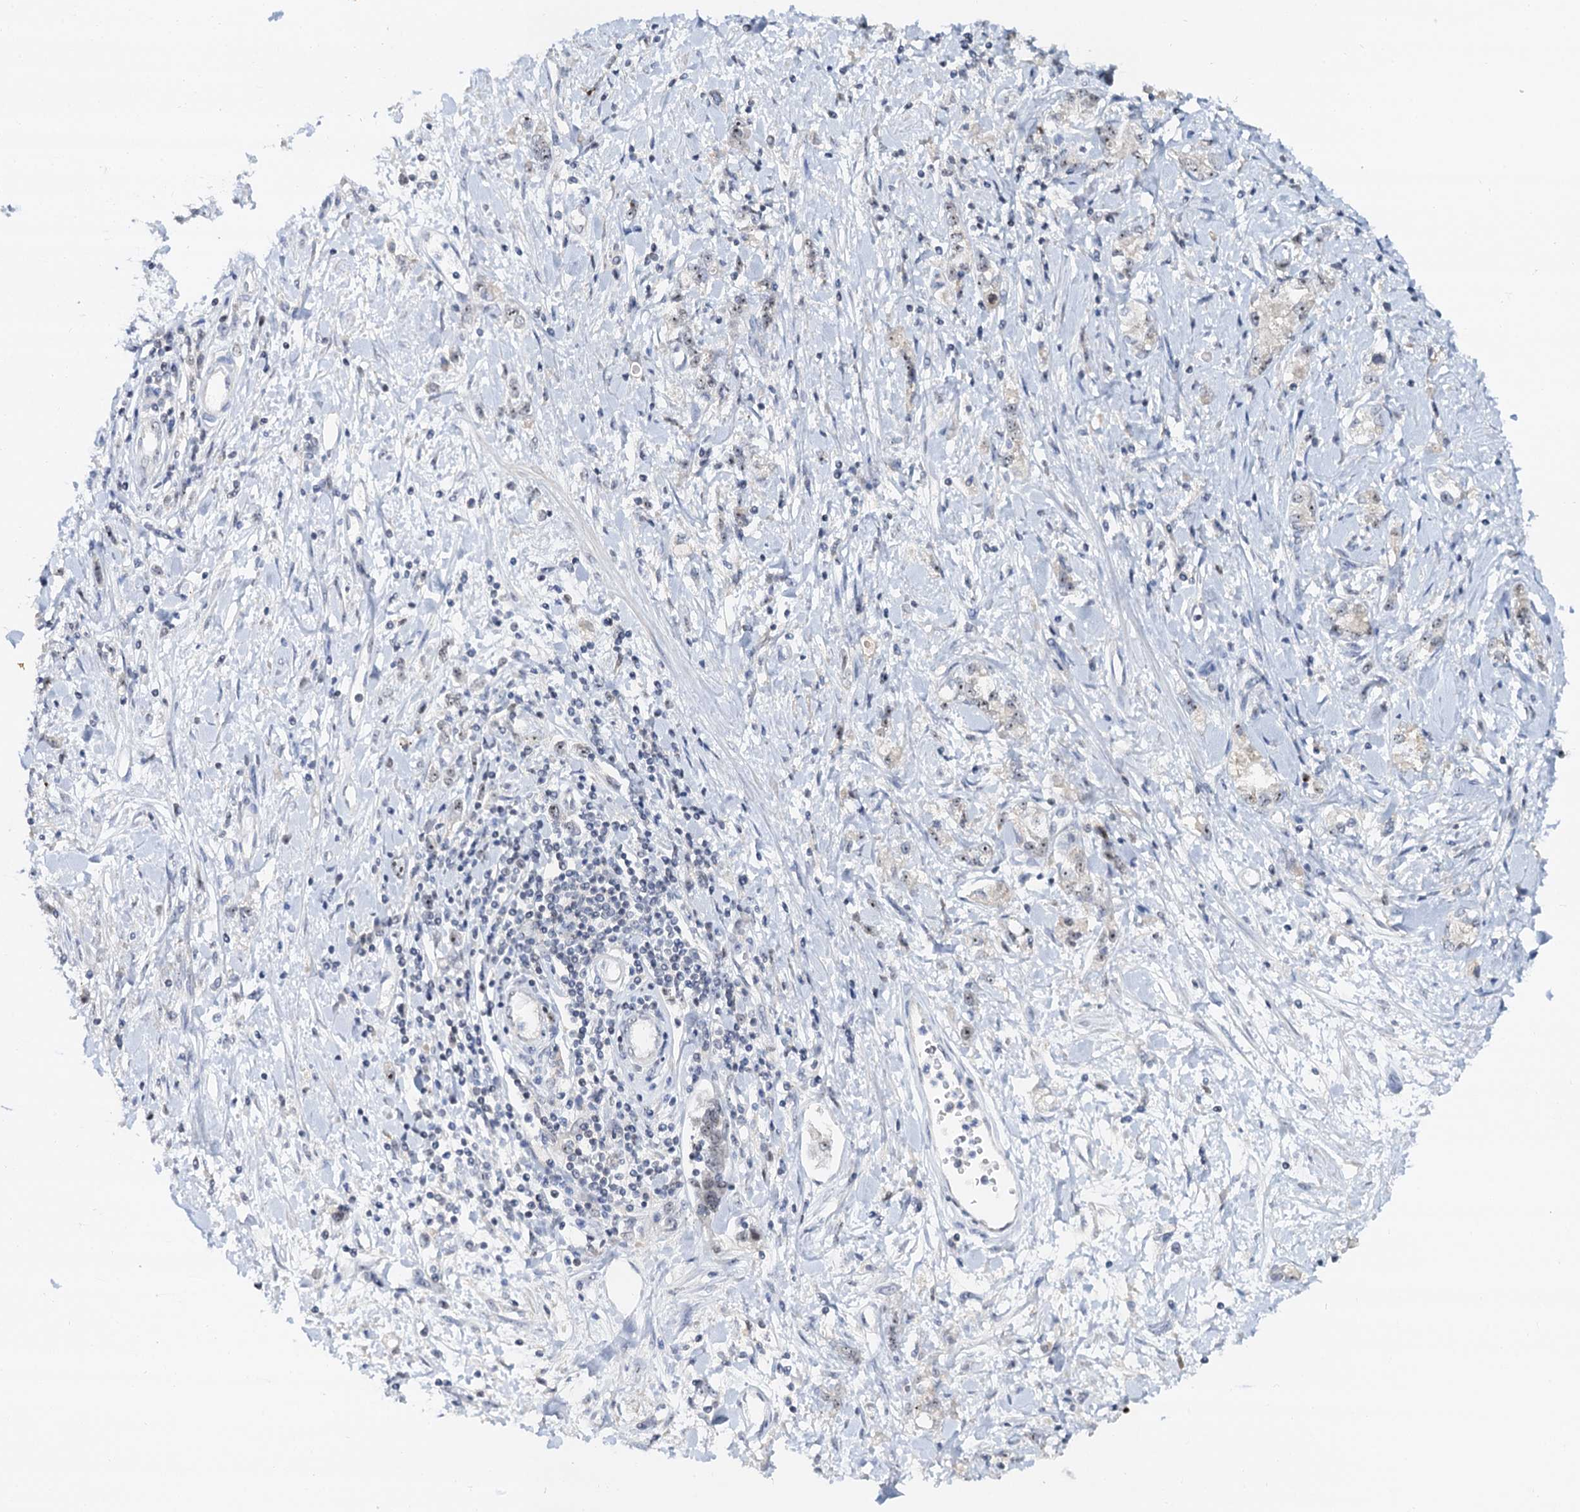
{"staining": {"intensity": "weak", "quantity": "<25%", "location": "nuclear"}, "tissue": "stomach cancer", "cell_type": "Tumor cells", "image_type": "cancer", "snomed": [{"axis": "morphology", "description": "Adenocarcinoma, NOS"}, {"axis": "topography", "description": "Stomach"}], "caption": "The photomicrograph shows no staining of tumor cells in stomach cancer. (IHC, brightfield microscopy, high magnification).", "gene": "NOP2", "patient": {"sex": "female", "age": 76}}